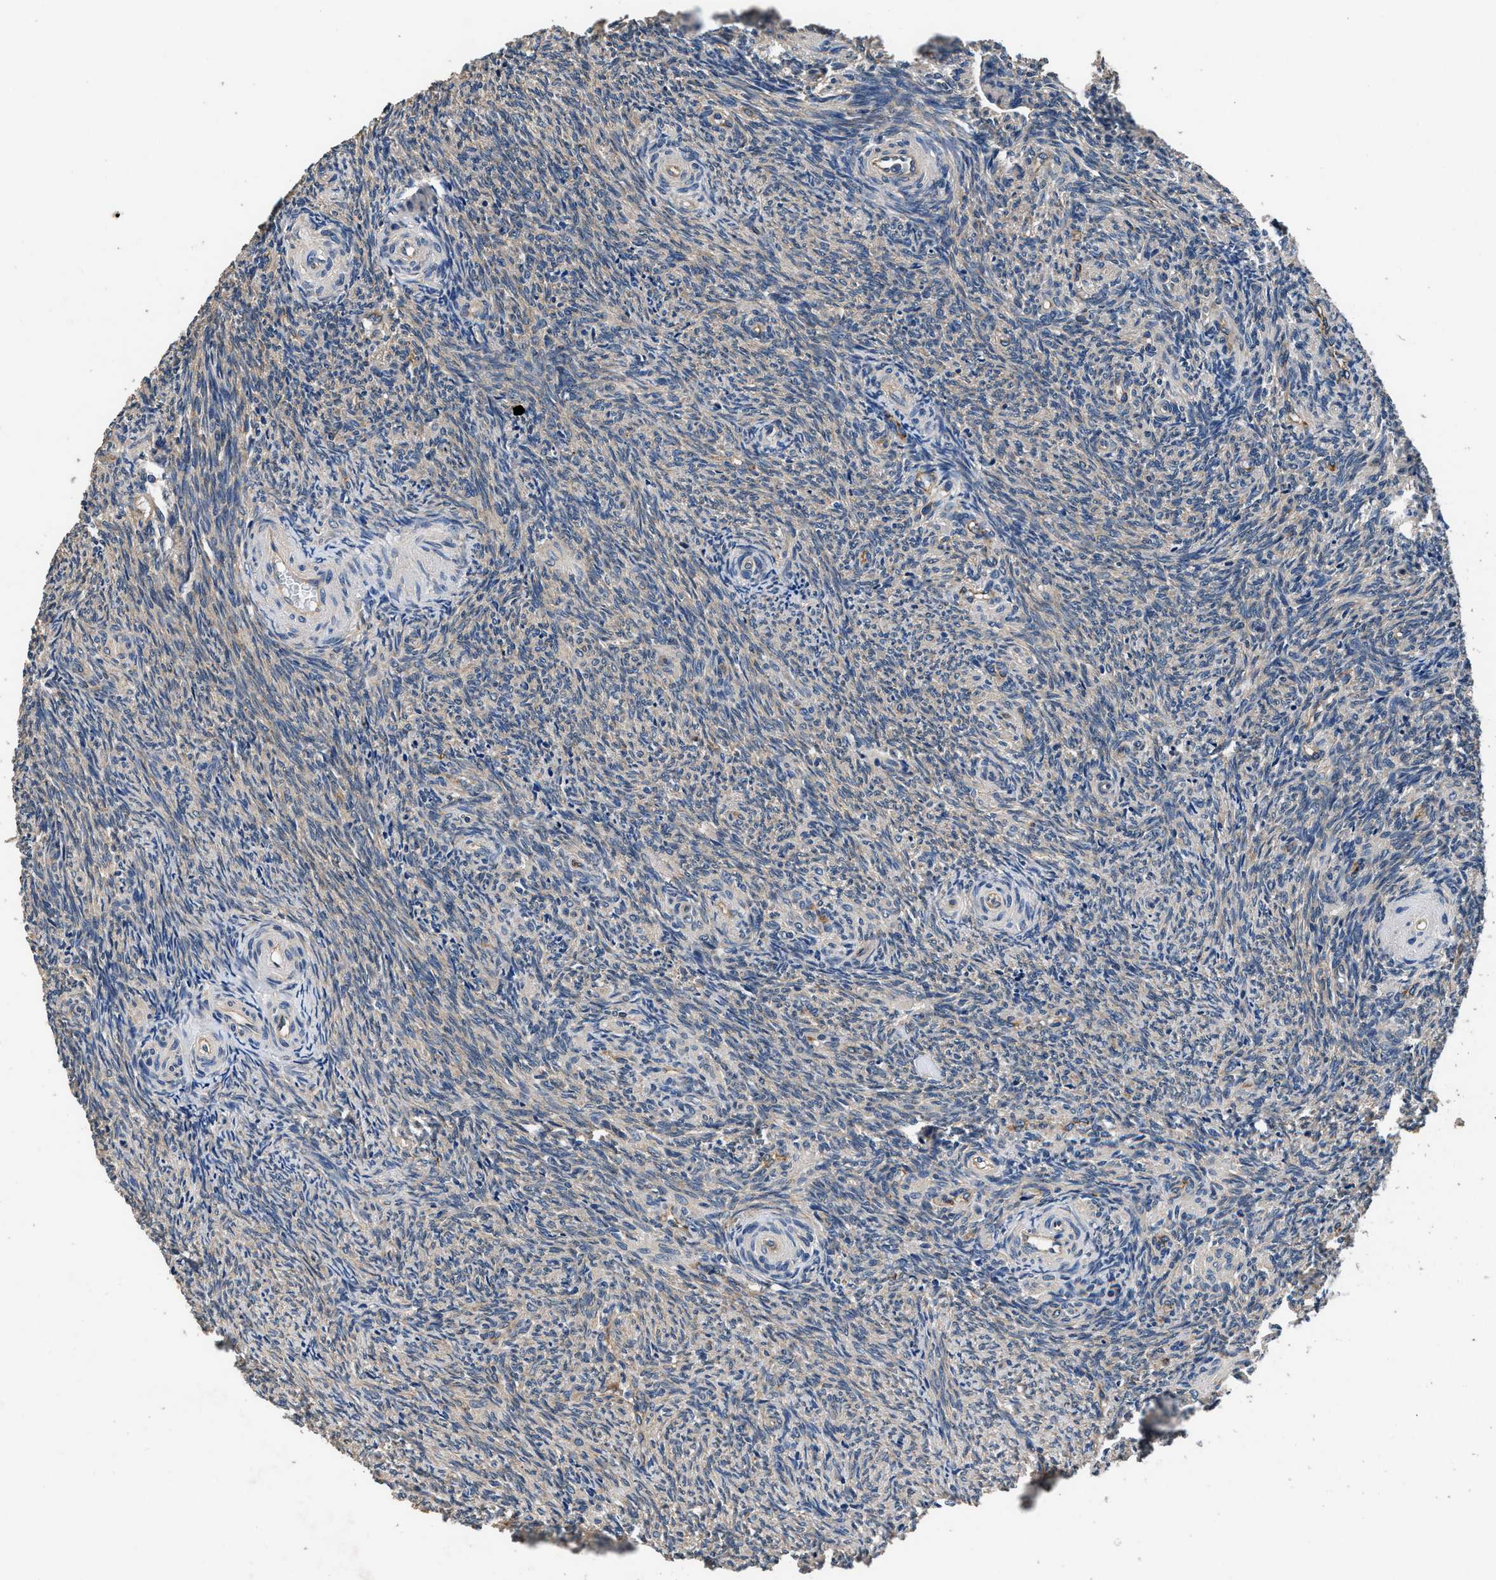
{"staining": {"intensity": "moderate", "quantity": "<25%", "location": "cytoplasmic/membranous"}, "tissue": "ovary", "cell_type": "Follicle cells", "image_type": "normal", "snomed": [{"axis": "morphology", "description": "Normal tissue, NOS"}, {"axis": "topography", "description": "Ovary"}], "caption": "Ovary stained for a protein (brown) reveals moderate cytoplasmic/membranous positive staining in approximately <25% of follicle cells.", "gene": "DHRS7B", "patient": {"sex": "female", "age": 41}}